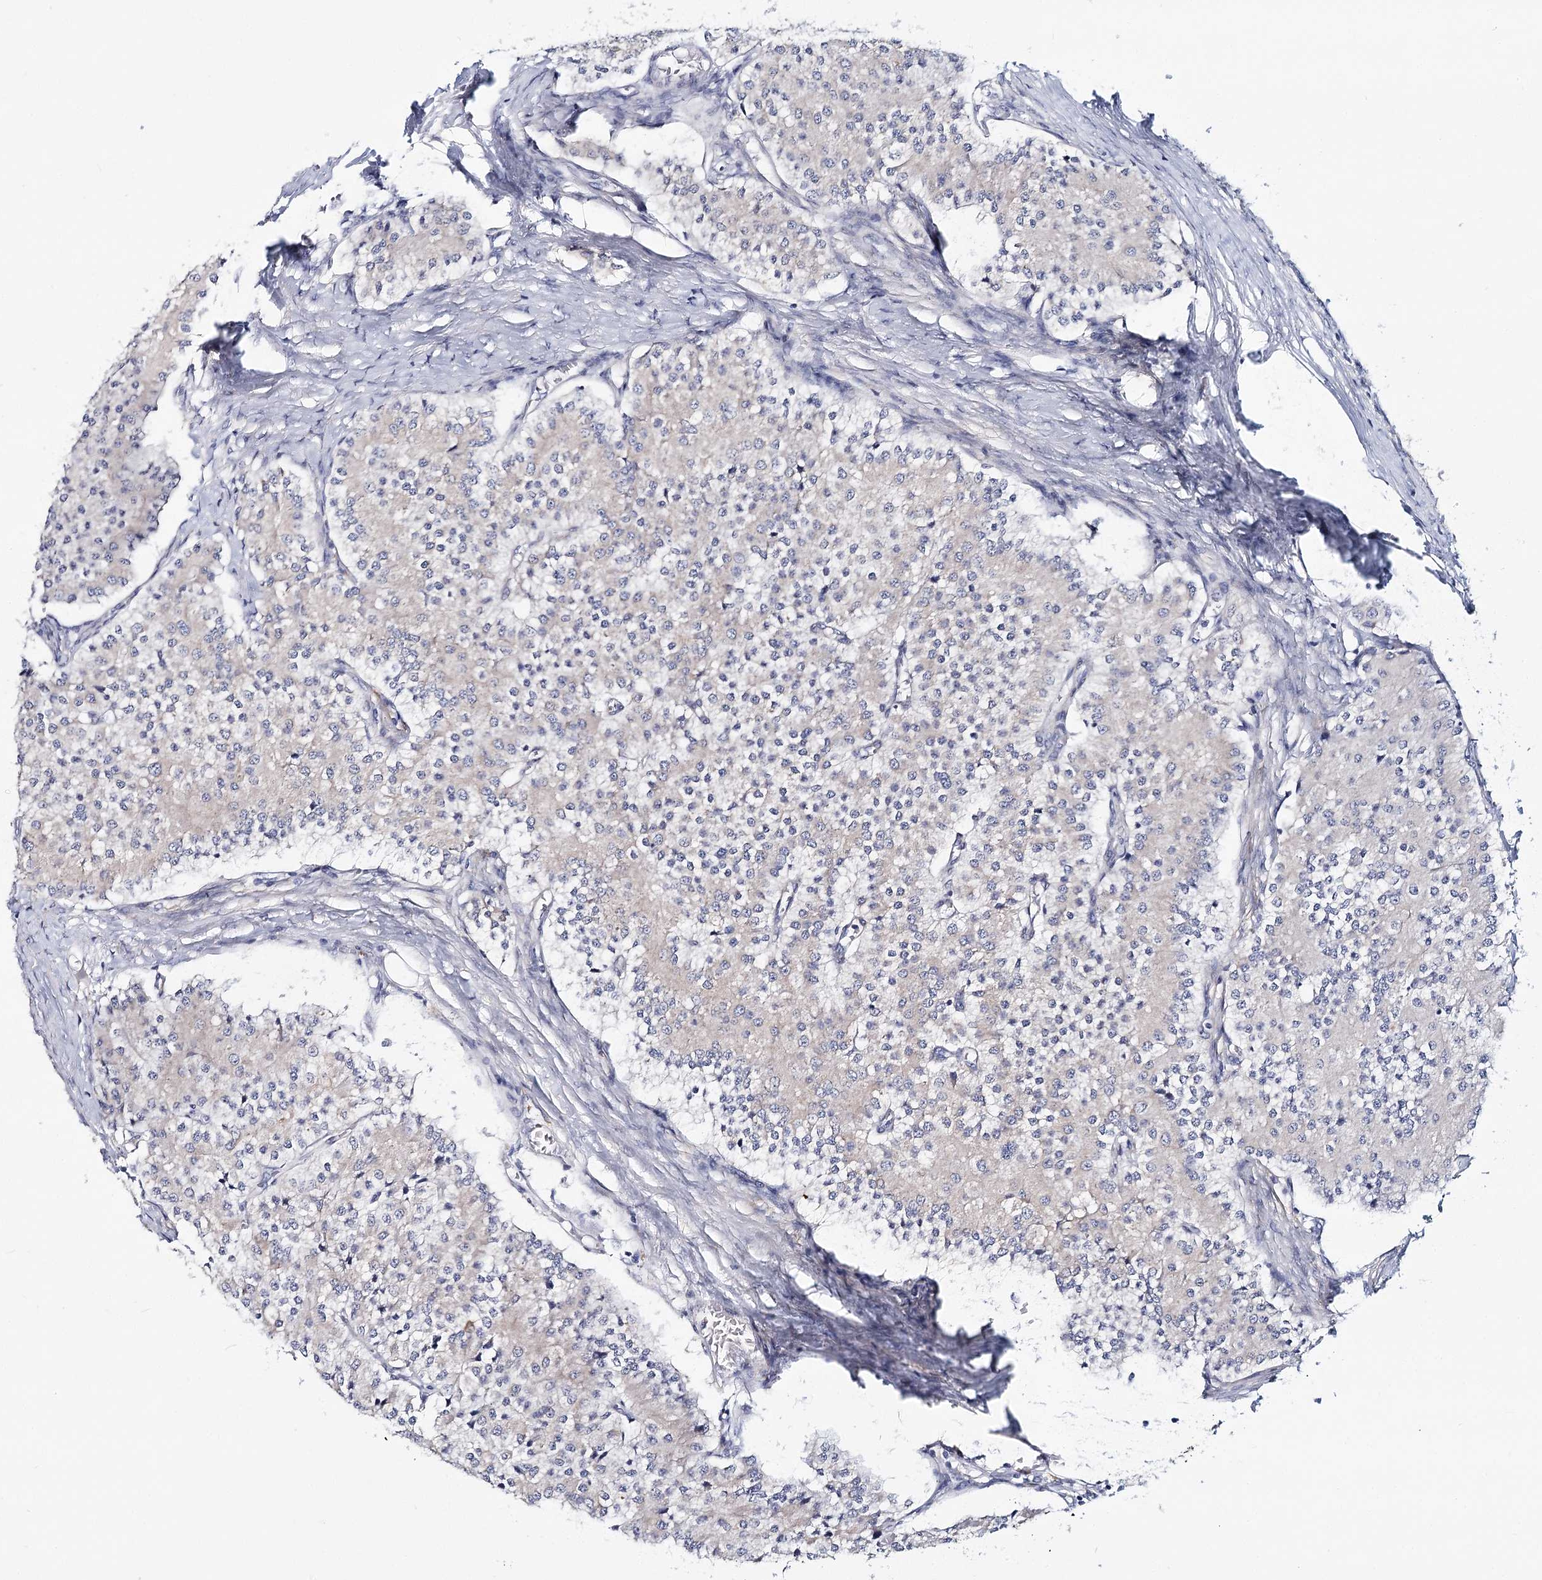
{"staining": {"intensity": "negative", "quantity": "none", "location": "none"}, "tissue": "carcinoid", "cell_type": "Tumor cells", "image_type": "cancer", "snomed": [{"axis": "morphology", "description": "Carcinoid, malignant, NOS"}, {"axis": "topography", "description": "Colon"}], "caption": "High power microscopy photomicrograph of an immunohistochemistry (IHC) histopathology image of malignant carcinoid, revealing no significant staining in tumor cells. The staining was performed using DAB (3,3'-diaminobenzidine) to visualize the protein expression in brown, while the nuclei were stained in blue with hematoxylin (Magnification: 20x).", "gene": "TEX12", "patient": {"sex": "female", "age": 52}}